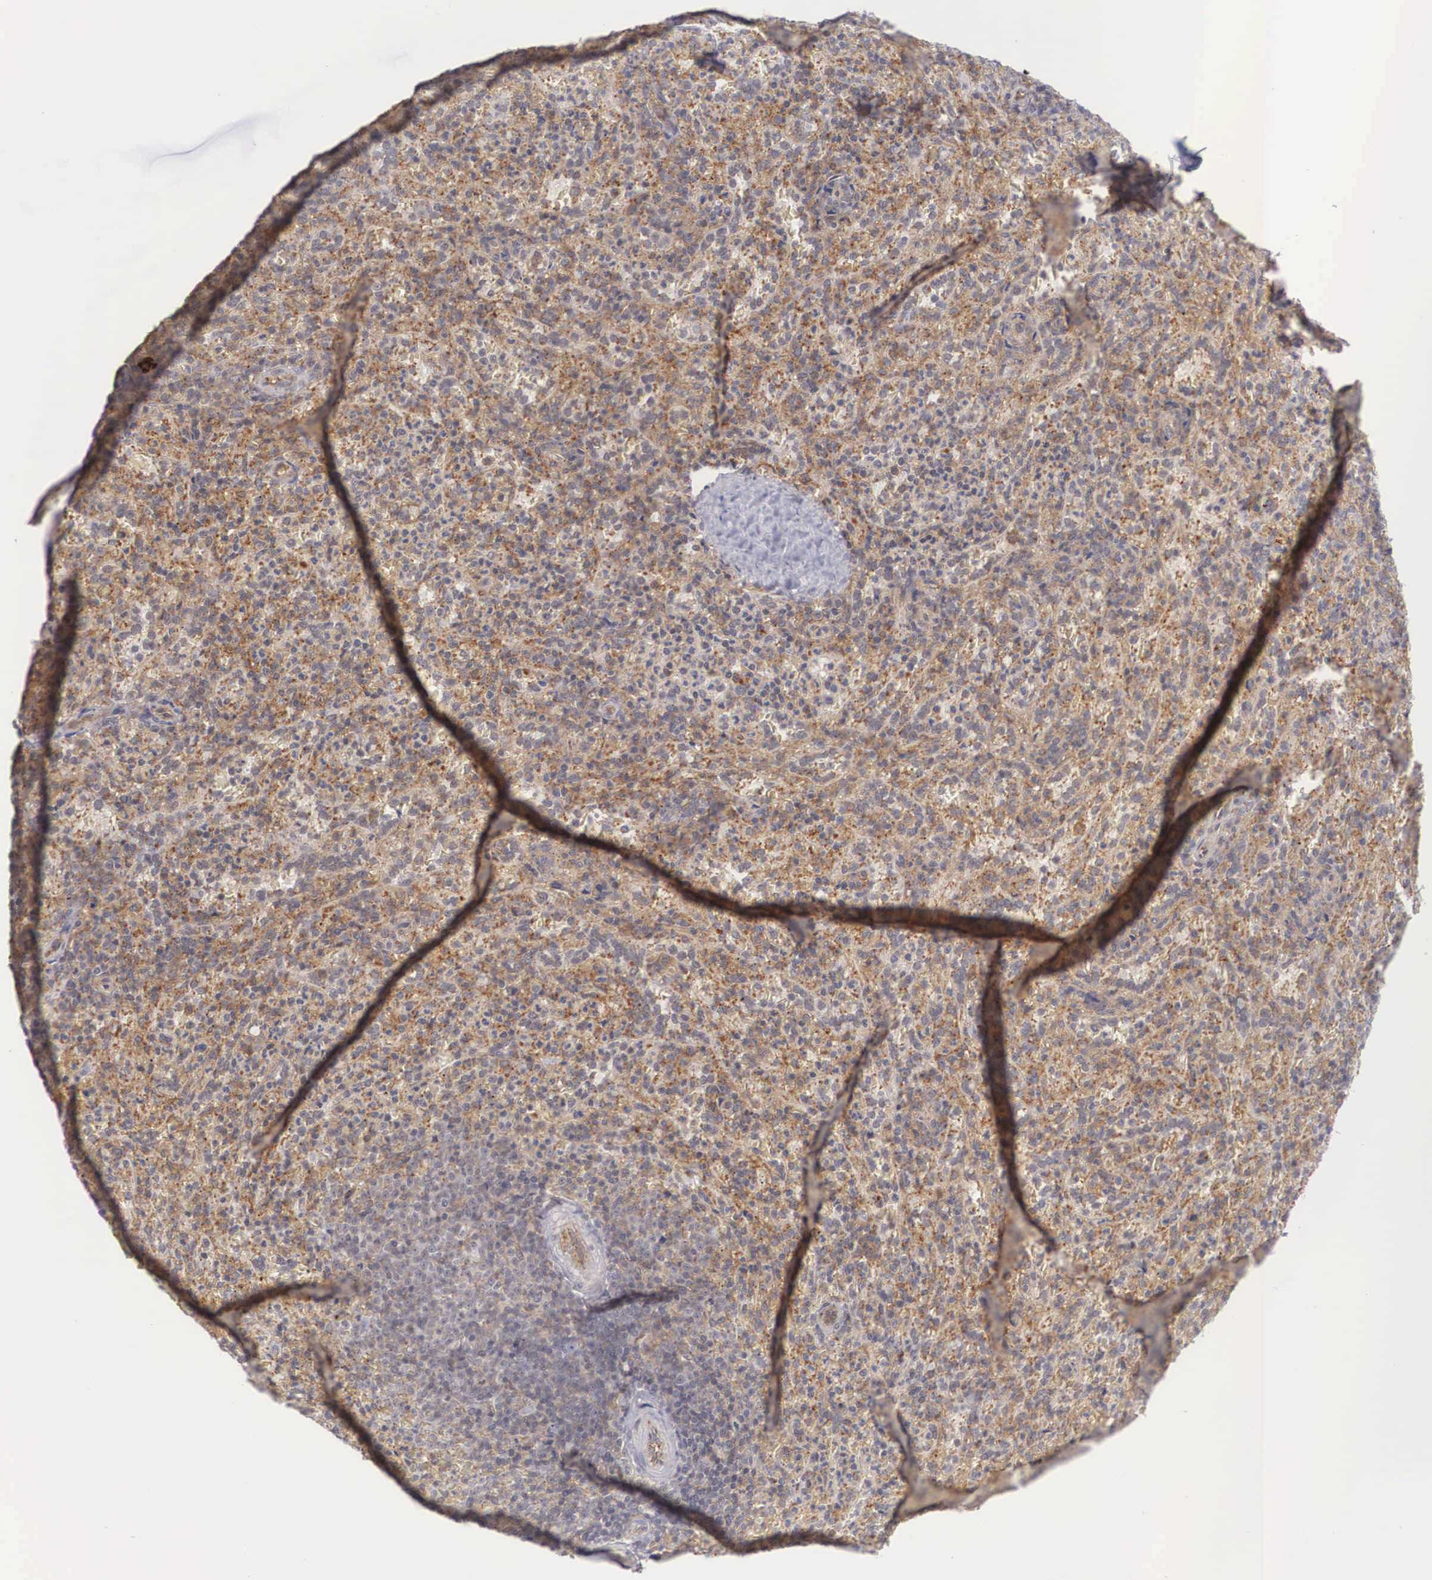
{"staining": {"intensity": "negative", "quantity": "none", "location": "none"}, "tissue": "spleen", "cell_type": "Cells in red pulp", "image_type": "normal", "snomed": [{"axis": "morphology", "description": "Normal tissue, NOS"}, {"axis": "topography", "description": "Spleen"}], "caption": "Immunohistochemical staining of benign human spleen shows no significant staining in cells in red pulp.", "gene": "NR4A2", "patient": {"sex": "female", "age": 21}}